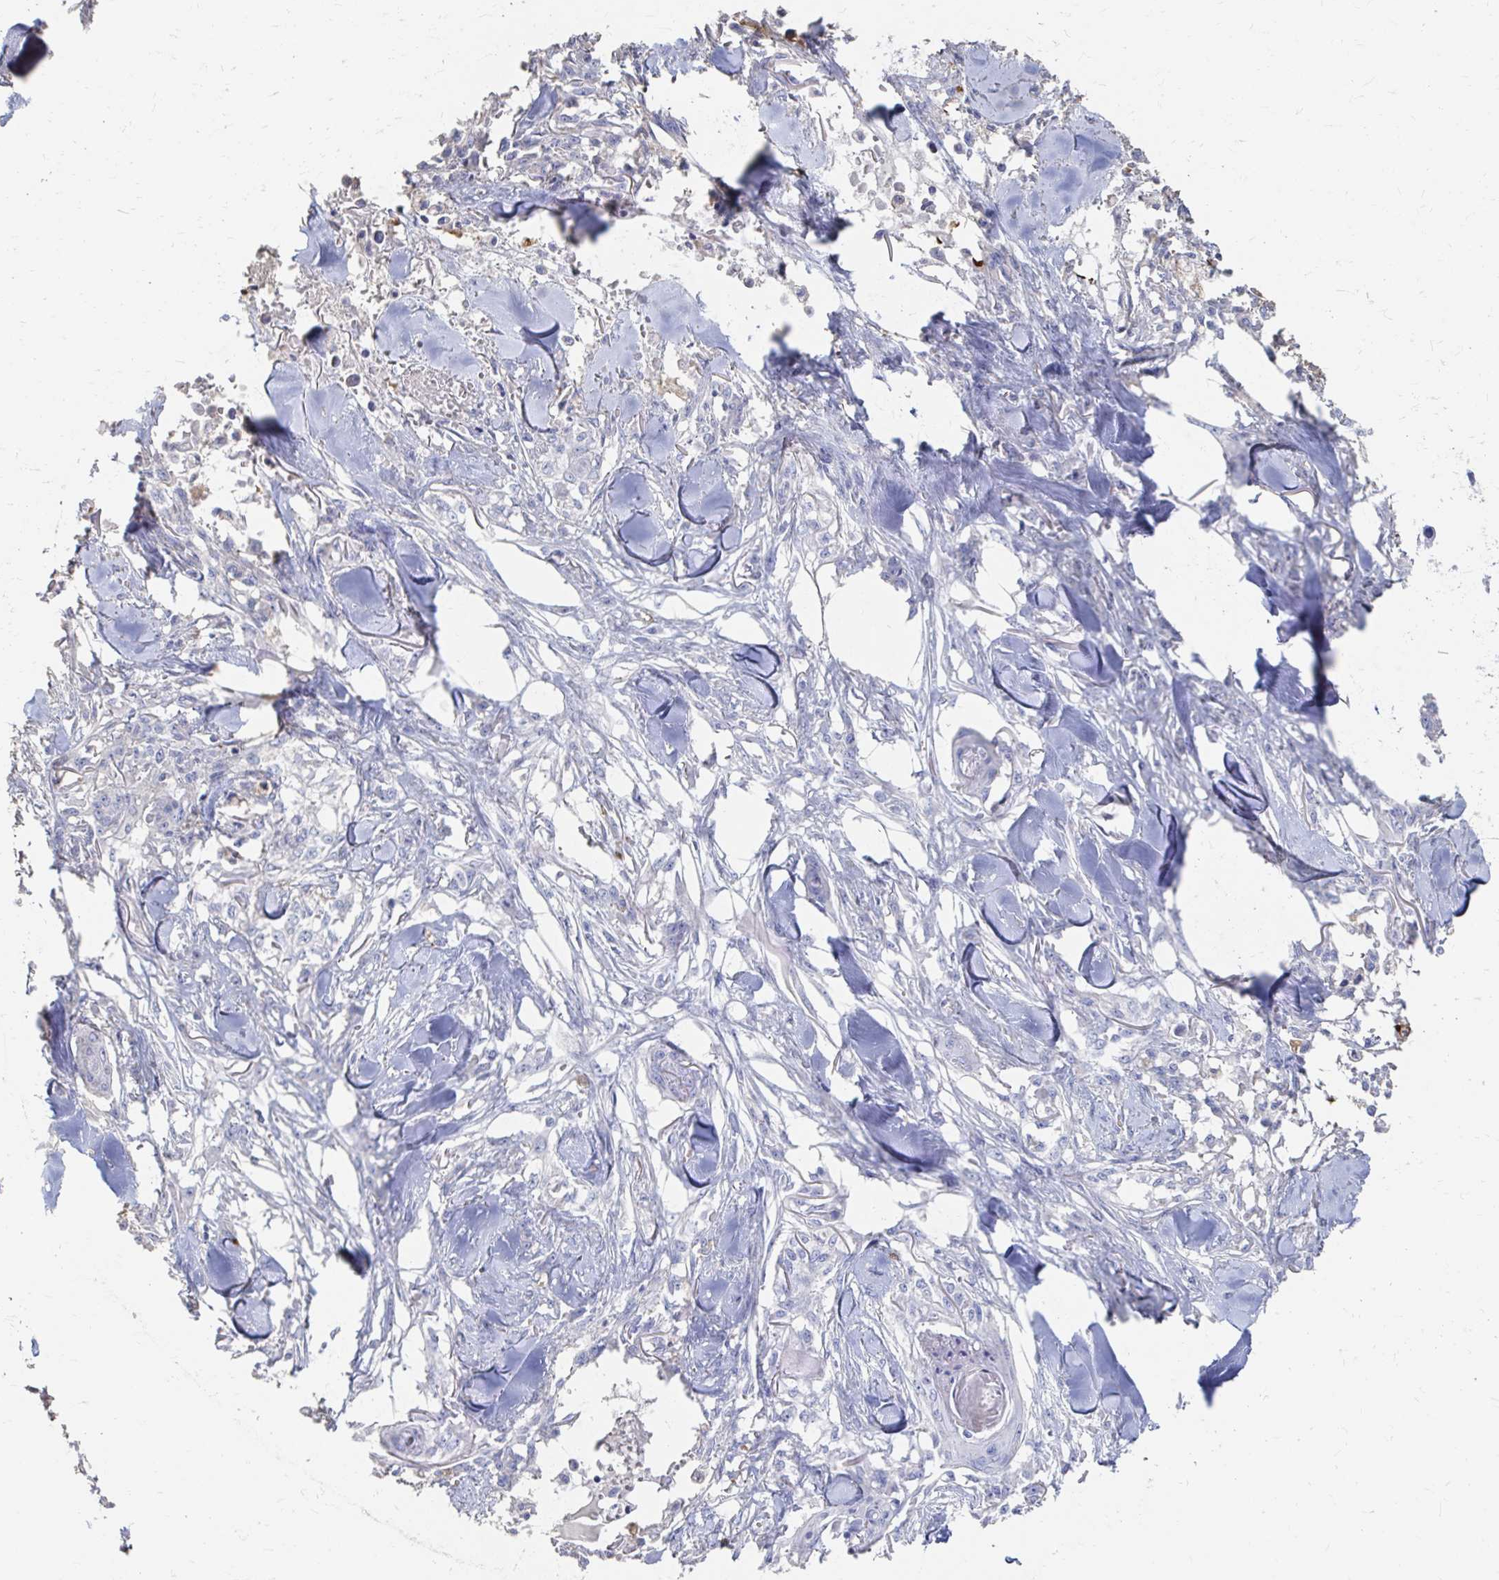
{"staining": {"intensity": "negative", "quantity": "none", "location": "none"}, "tissue": "skin cancer", "cell_type": "Tumor cells", "image_type": "cancer", "snomed": [{"axis": "morphology", "description": "Squamous cell carcinoma, NOS"}, {"axis": "topography", "description": "Skin"}], "caption": "Tumor cells show no significant protein positivity in skin cancer (squamous cell carcinoma). The staining was performed using DAB to visualize the protein expression in brown, while the nuclei were stained in blue with hematoxylin (Magnification: 20x).", "gene": "LAMC3", "patient": {"sex": "female", "age": 59}}